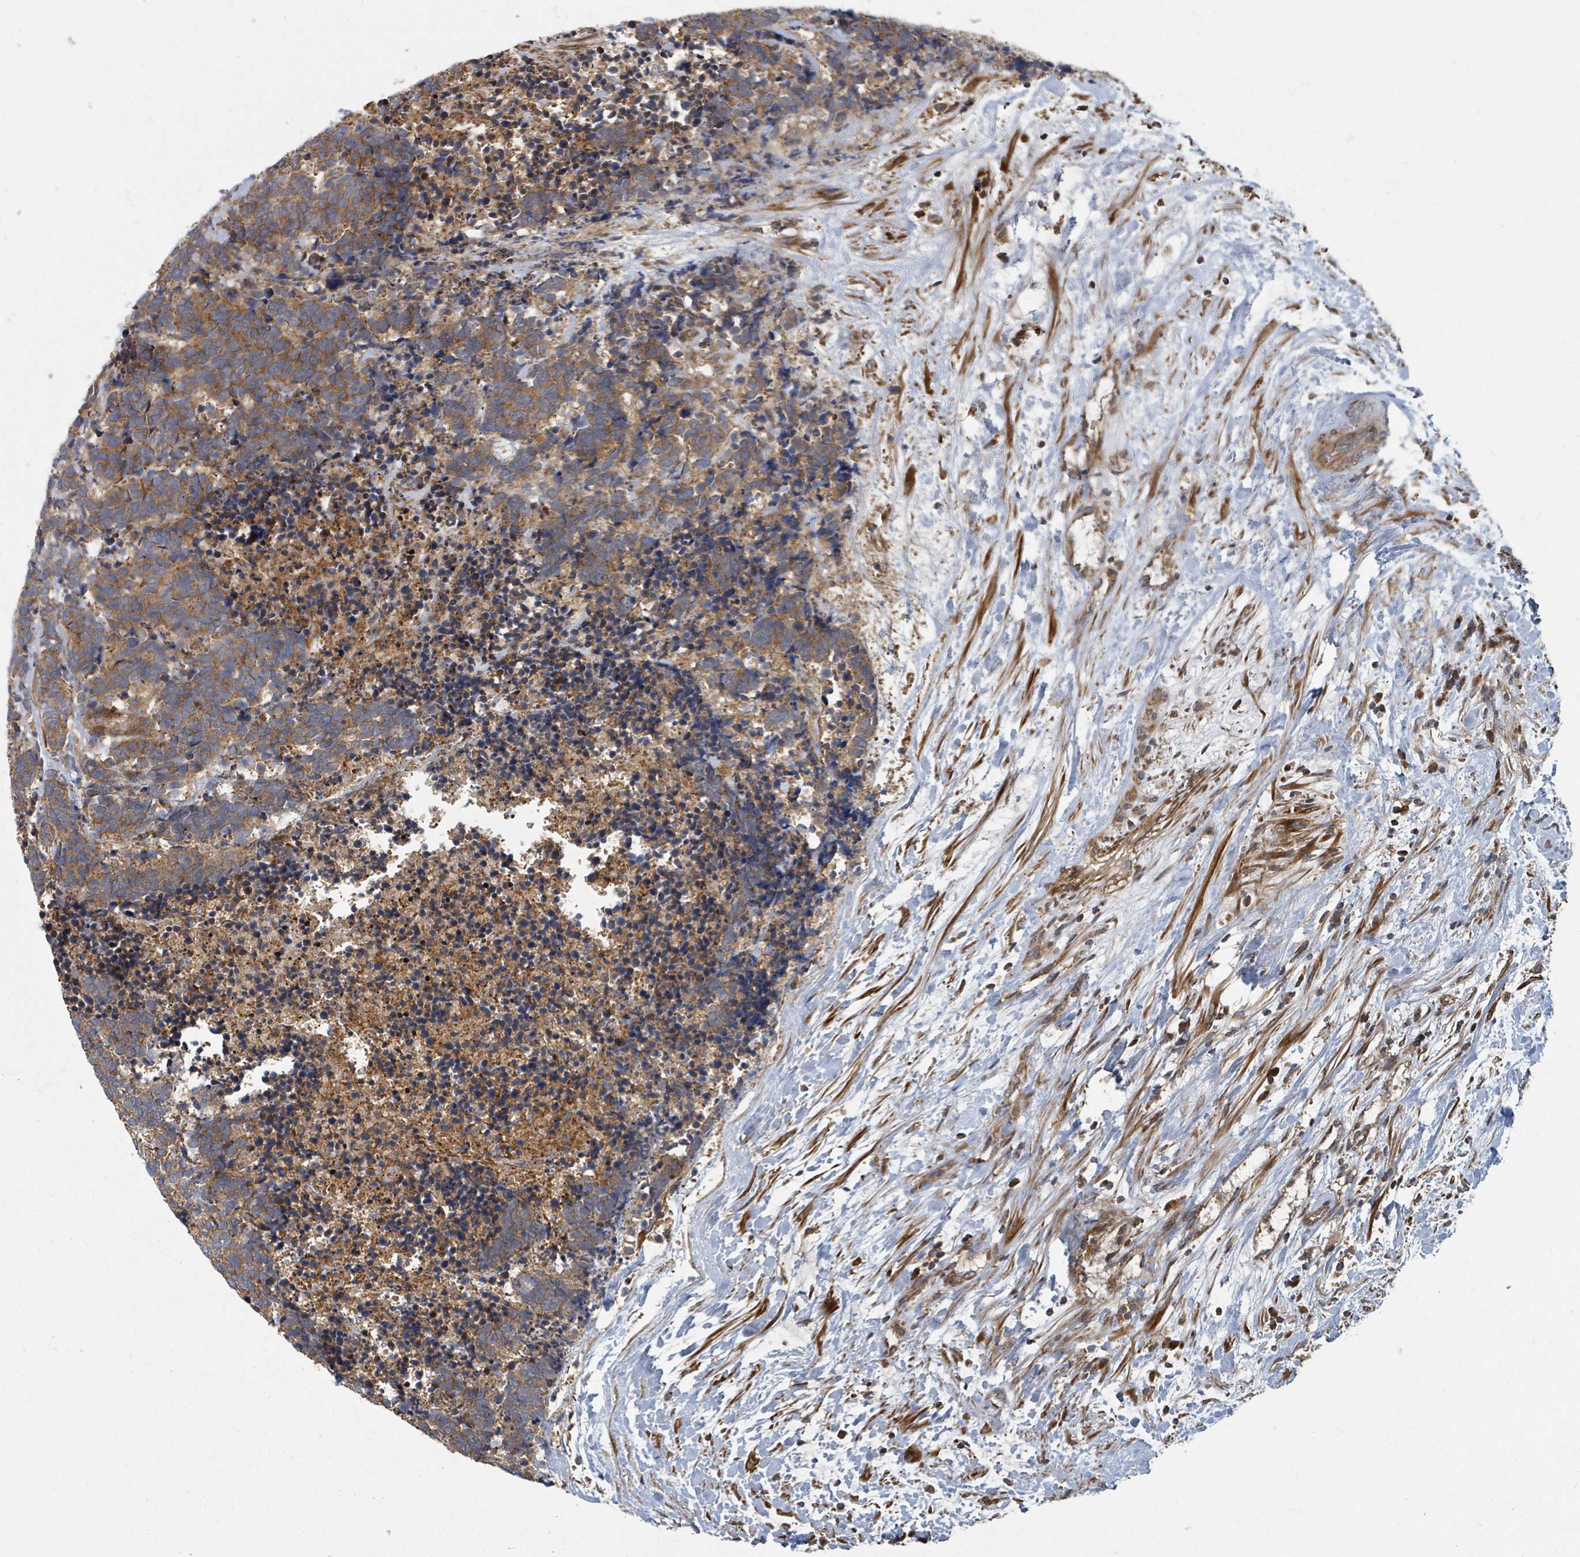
{"staining": {"intensity": "moderate", "quantity": ">75%", "location": "cytoplasmic/membranous"}, "tissue": "carcinoid", "cell_type": "Tumor cells", "image_type": "cancer", "snomed": [{"axis": "morphology", "description": "Carcinoma, NOS"}, {"axis": "morphology", "description": "Carcinoid, malignant, NOS"}, {"axis": "topography", "description": "Prostate"}], "caption": "Carcinoid (malignant) stained with a brown dye reveals moderate cytoplasmic/membranous positive positivity in about >75% of tumor cells.", "gene": "DPM1", "patient": {"sex": "male", "age": 57}}